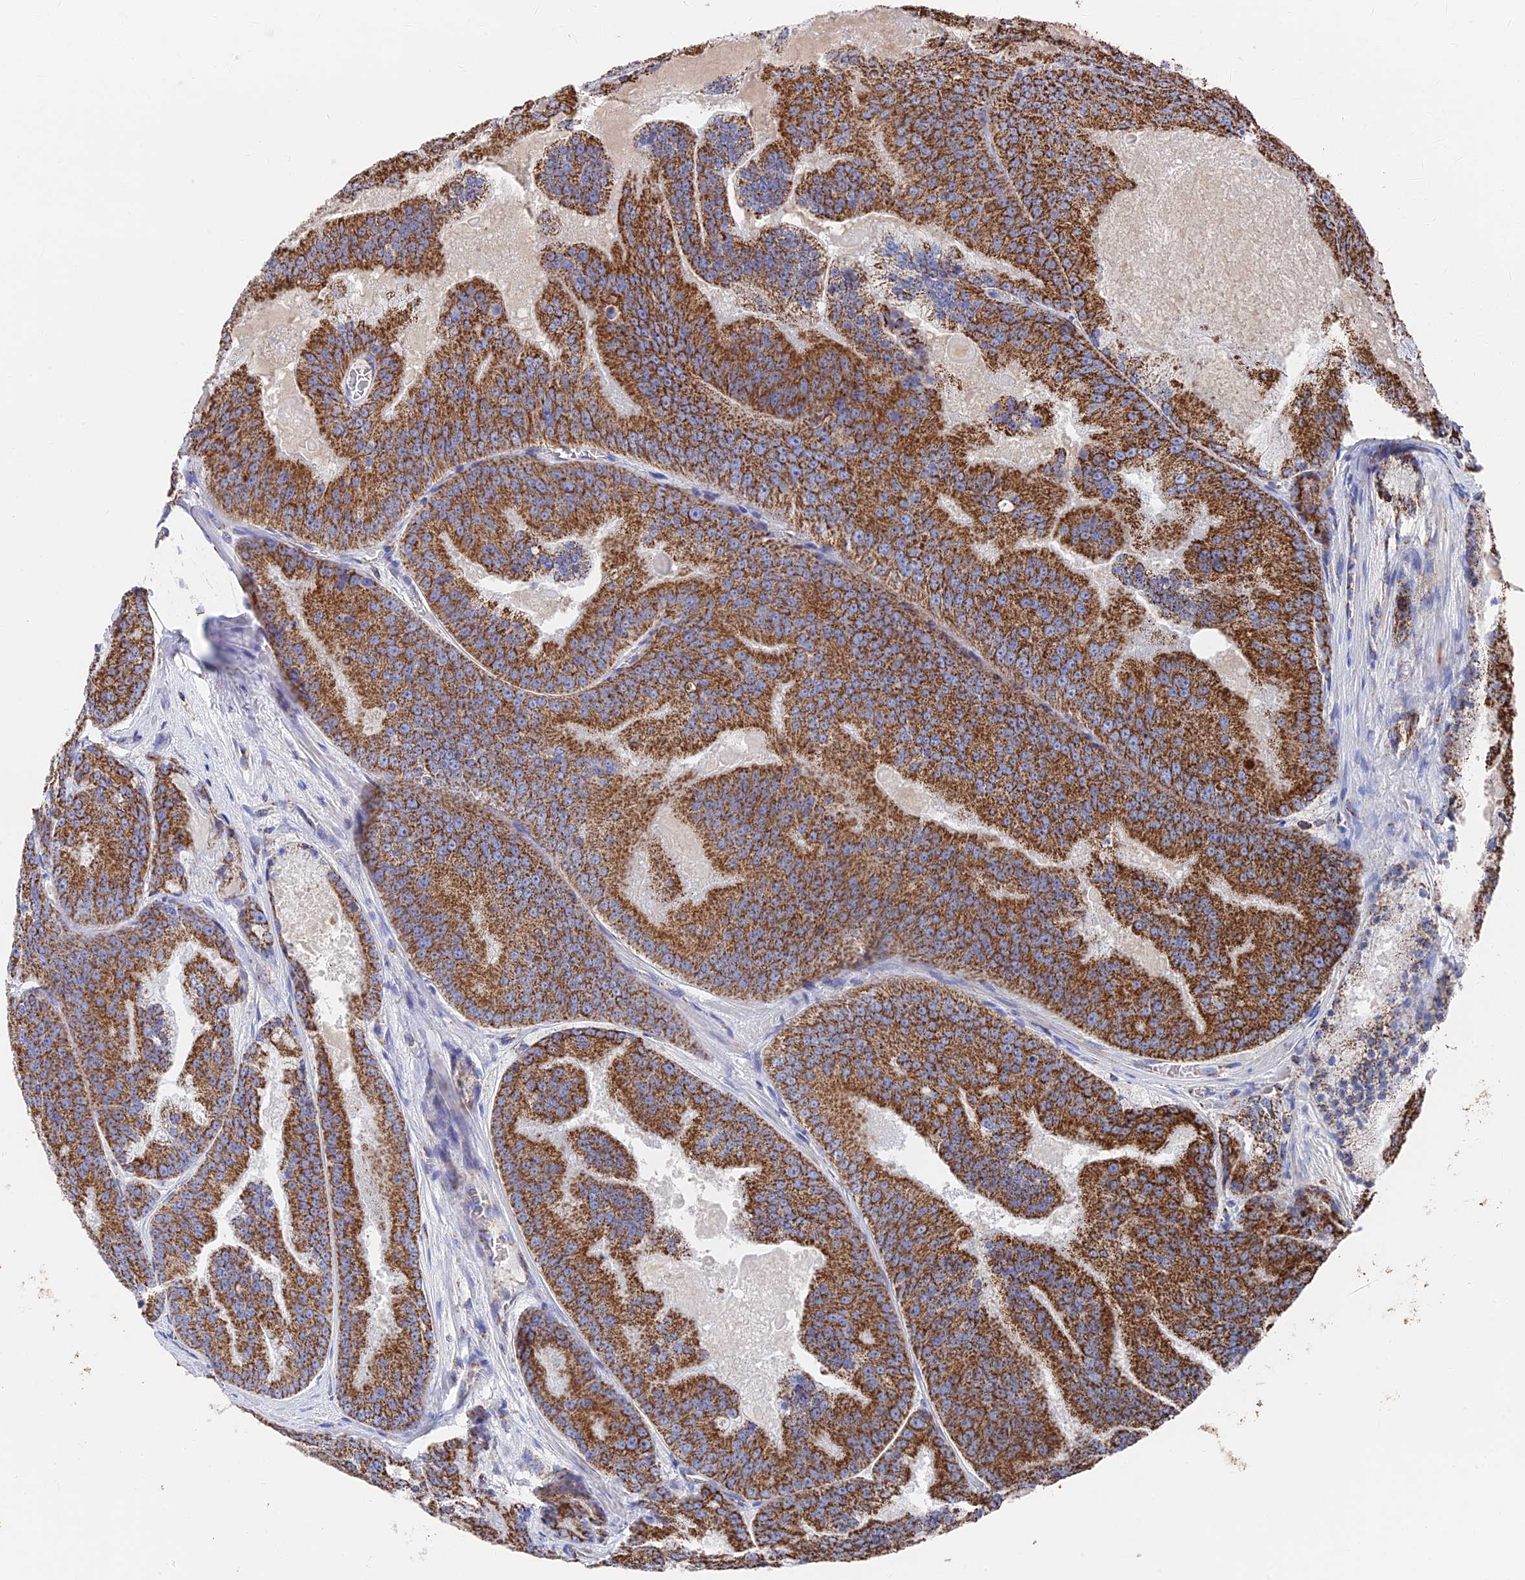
{"staining": {"intensity": "strong", "quantity": ">75%", "location": "cytoplasmic/membranous"}, "tissue": "prostate cancer", "cell_type": "Tumor cells", "image_type": "cancer", "snomed": [{"axis": "morphology", "description": "Adenocarcinoma, High grade"}, {"axis": "topography", "description": "Prostate"}], "caption": "About >75% of tumor cells in human adenocarcinoma (high-grade) (prostate) show strong cytoplasmic/membranous protein staining as visualized by brown immunohistochemical staining.", "gene": "HAUS8", "patient": {"sex": "male", "age": 61}}